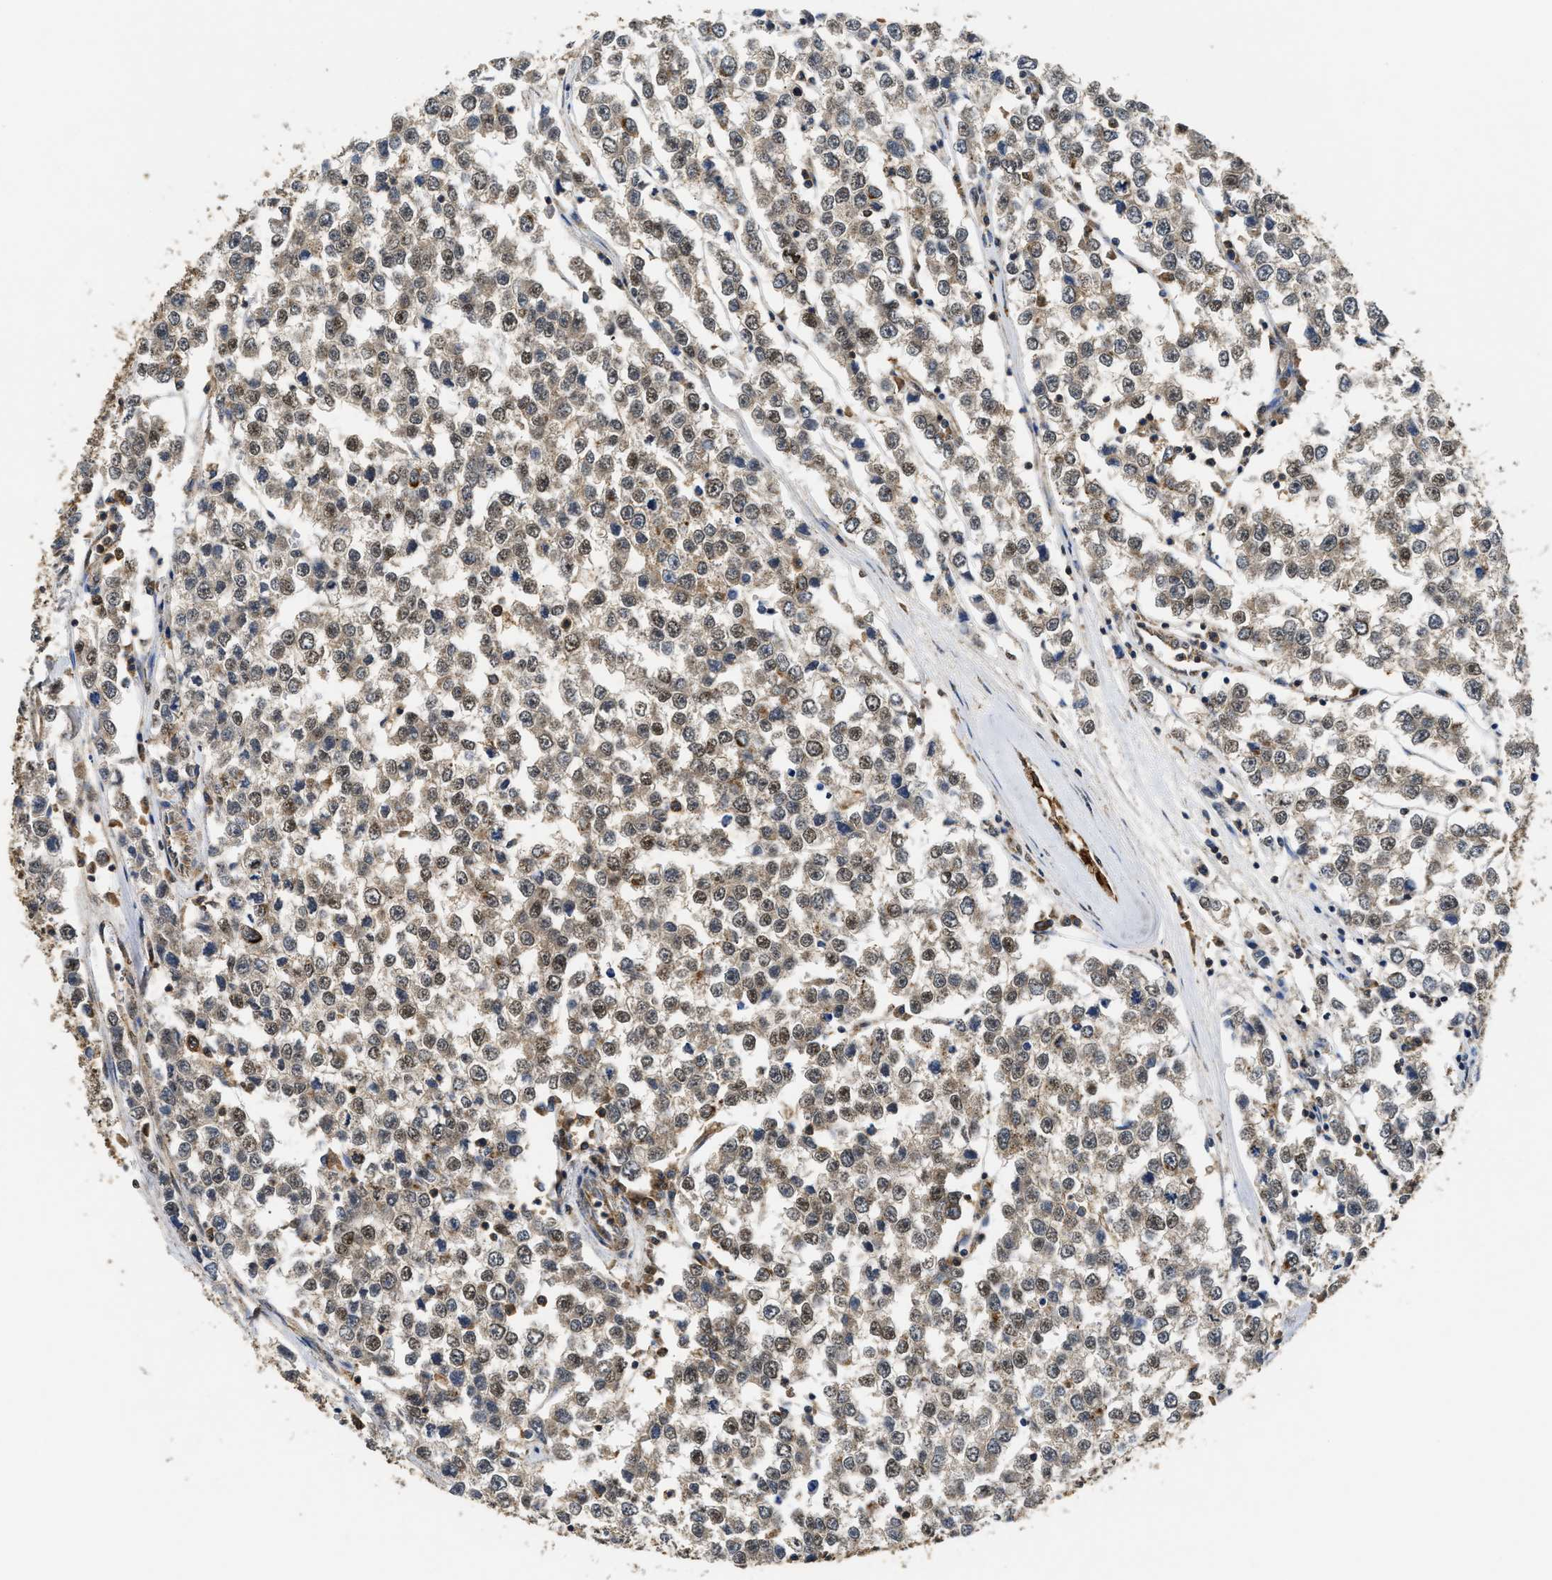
{"staining": {"intensity": "weak", "quantity": ">75%", "location": "cytoplasmic/membranous"}, "tissue": "testis cancer", "cell_type": "Tumor cells", "image_type": "cancer", "snomed": [{"axis": "morphology", "description": "Seminoma, NOS"}, {"axis": "morphology", "description": "Carcinoma, Embryonal, NOS"}, {"axis": "topography", "description": "Testis"}], "caption": "Brown immunohistochemical staining in human testis cancer (seminoma) displays weak cytoplasmic/membranous expression in approximately >75% of tumor cells. (DAB IHC with brightfield microscopy, high magnification).", "gene": "CTNNA1", "patient": {"sex": "male", "age": 52}}